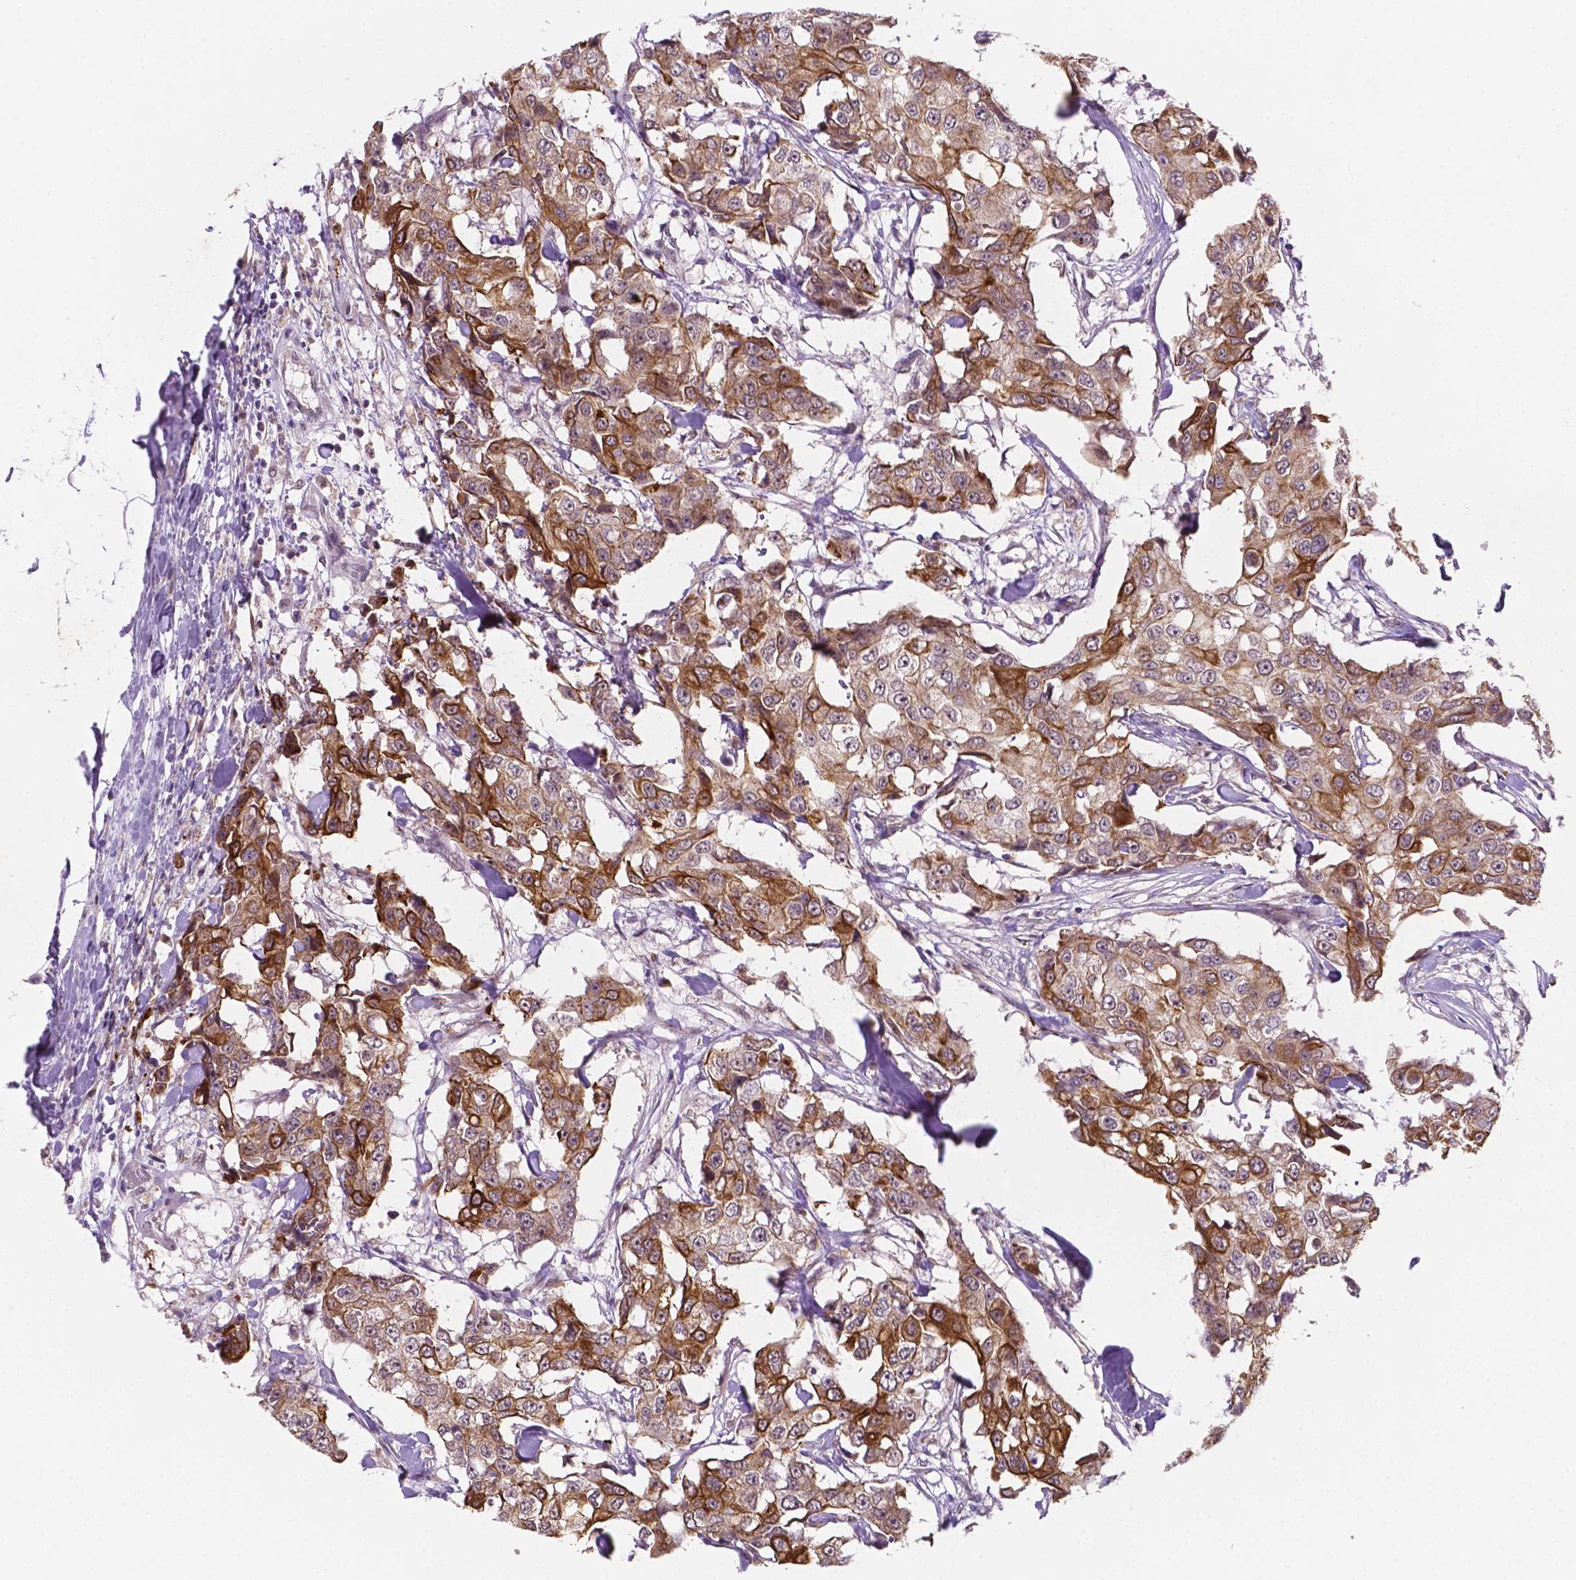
{"staining": {"intensity": "moderate", "quantity": ">75%", "location": "cytoplasmic/membranous"}, "tissue": "breast cancer", "cell_type": "Tumor cells", "image_type": "cancer", "snomed": [{"axis": "morphology", "description": "Duct carcinoma"}, {"axis": "topography", "description": "Breast"}], "caption": "IHC of breast cancer (infiltrating ductal carcinoma) reveals medium levels of moderate cytoplasmic/membranous staining in approximately >75% of tumor cells.", "gene": "SHLD3", "patient": {"sex": "female", "age": 27}}